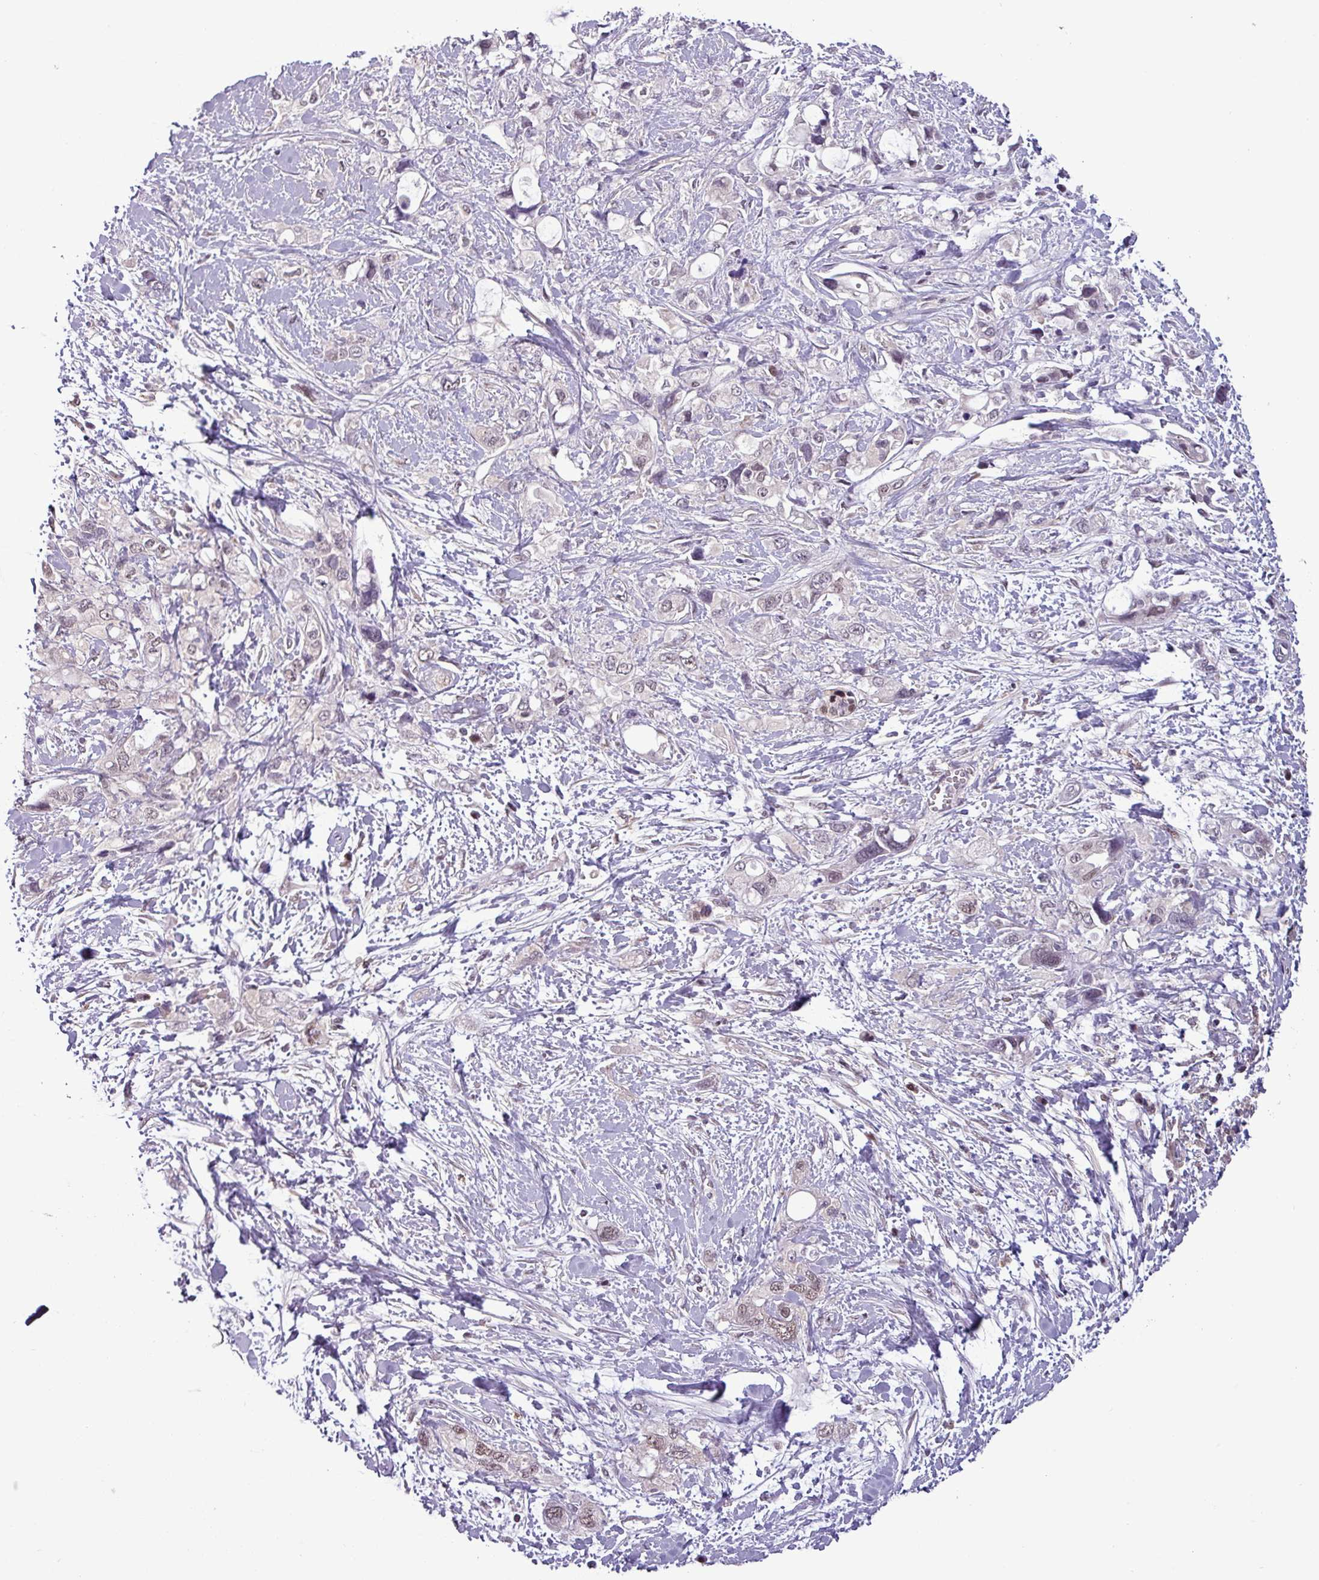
{"staining": {"intensity": "weak", "quantity": "<25%", "location": "nuclear"}, "tissue": "pancreatic cancer", "cell_type": "Tumor cells", "image_type": "cancer", "snomed": [{"axis": "morphology", "description": "Adenocarcinoma, NOS"}, {"axis": "topography", "description": "Pancreas"}], "caption": "The immunohistochemistry (IHC) histopathology image has no significant expression in tumor cells of pancreatic adenocarcinoma tissue. The staining is performed using DAB brown chromogen with nuclei counter-stained in using hematoxylin.", "gene": "NPFFR1", "patient": {"sex": "female", "age": 56}}